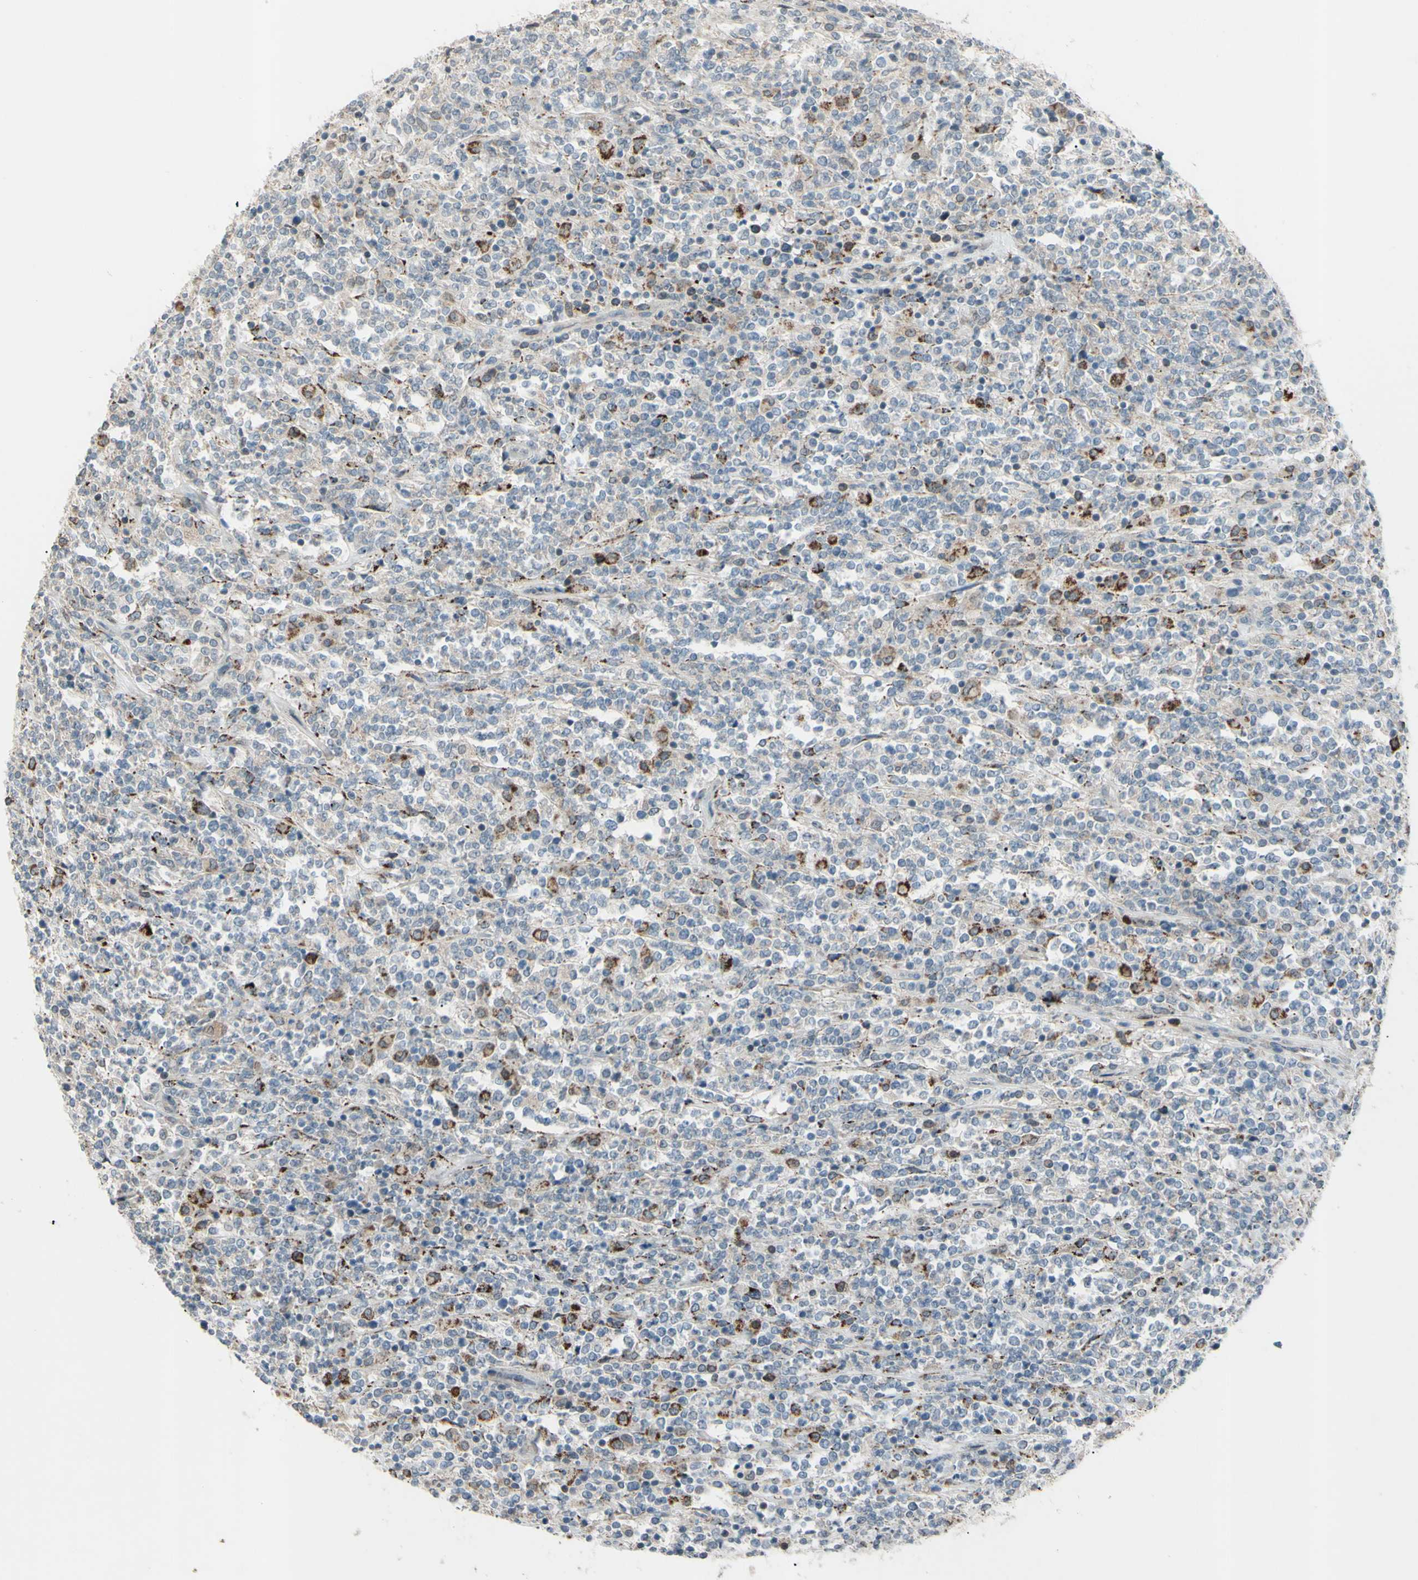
{"staining": {"intensity": "negative", "quantity": "none", "location": "none"}, "tissue": "lymphoma", "cell_type": "Tumor cells", "image_type": "cancer", "snomed": [{"axis": "morphology", "description": "Malignant lymphoma, non-Hodgkin's type, High grade"}, {"axis": "topography", "description": "Soft tissue"}], "caption": "Immunohistochemical staining of lymphoma exhibits no significant staining in tumor cells.", "gene": "FGFR2", "patient": {"sex": "male", "age": 18}}